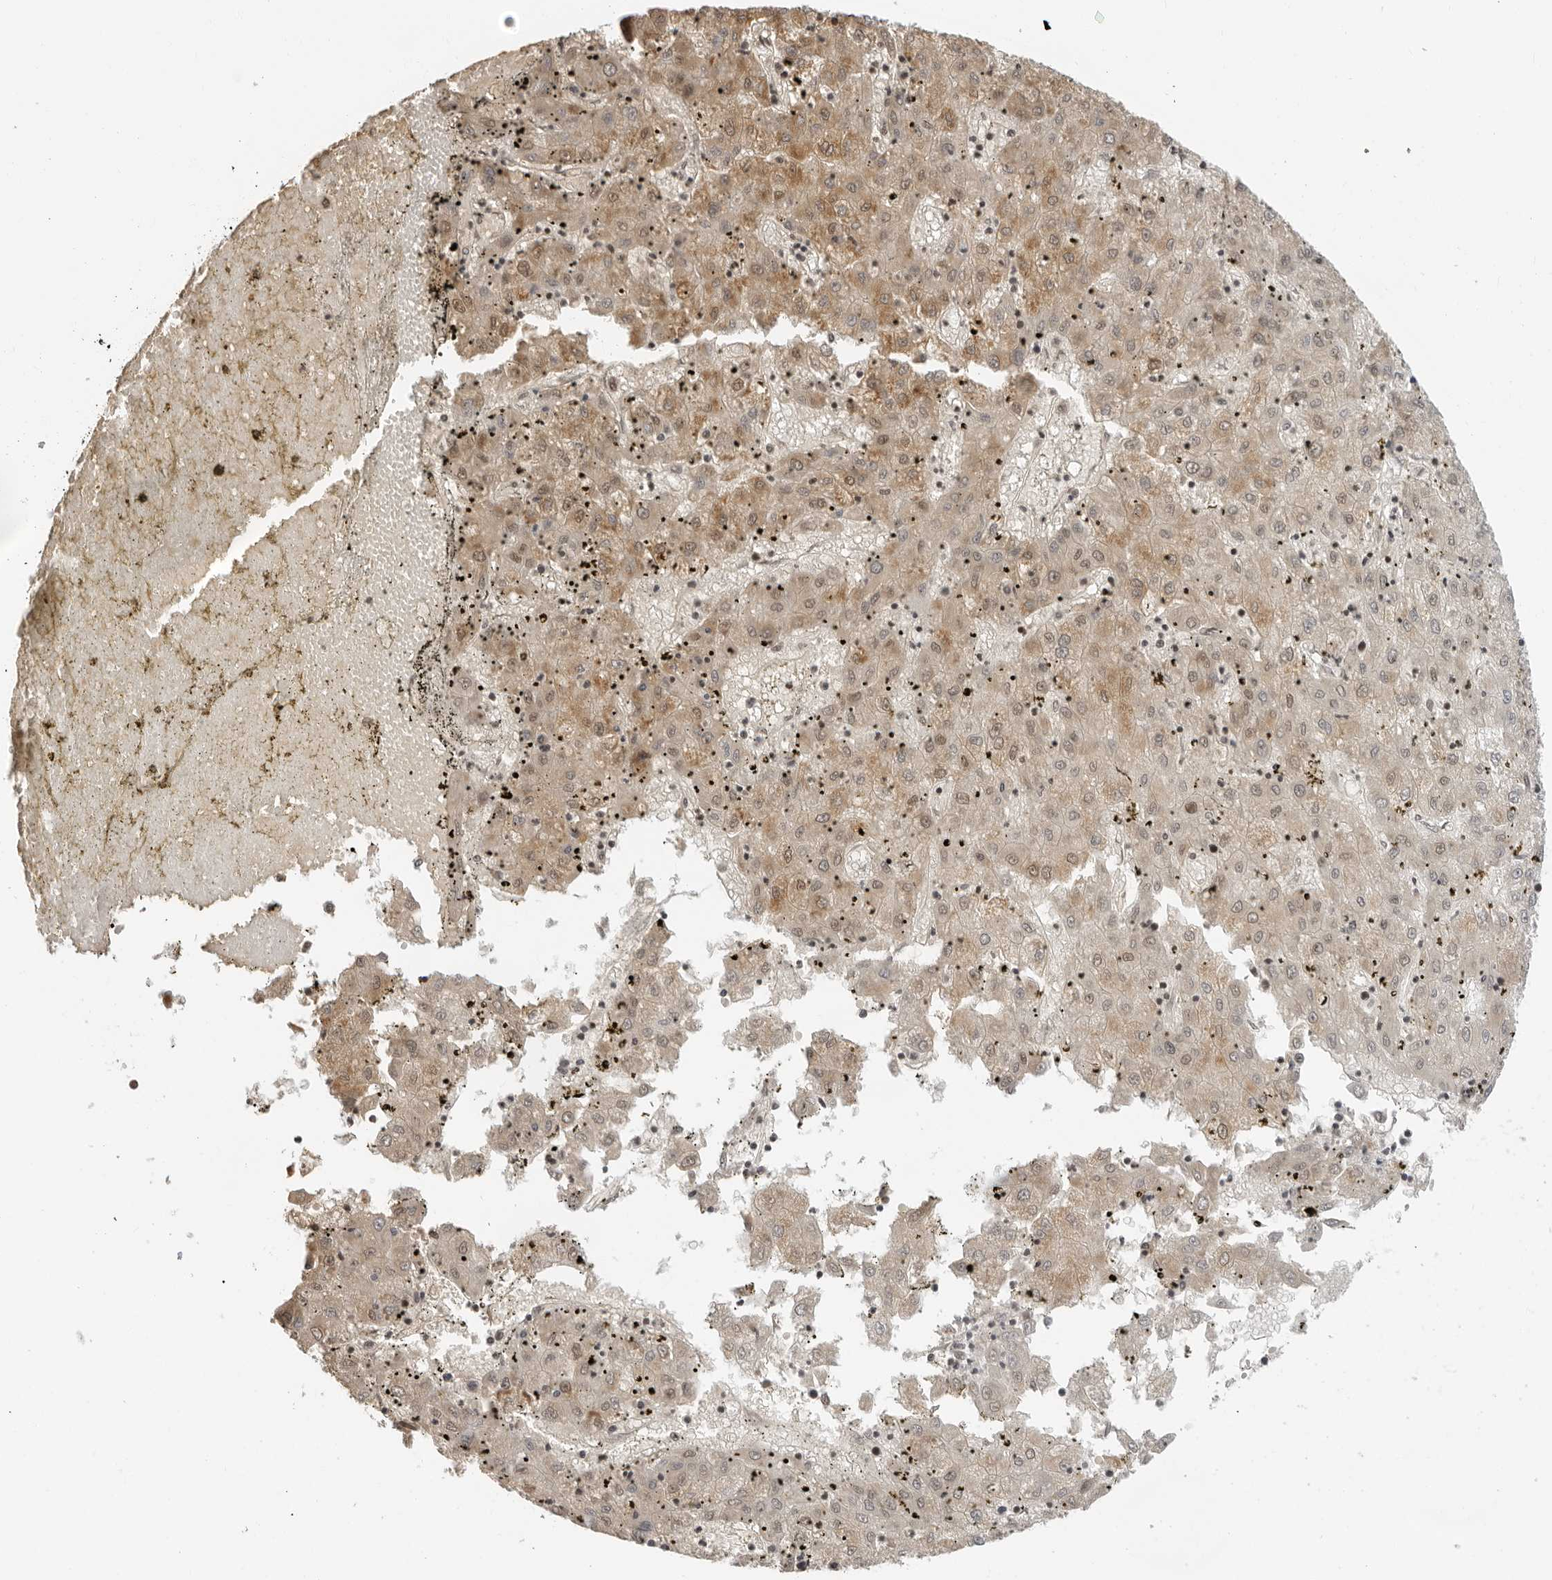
{"staining": {"intensity": "moderate", "quantity": "25%-75%", "location": "cytoplasmic/membranous,nuclear"}, "tissue": "liver cancer", "cell_type": "Tumor cells", "image_type": "cancer", "snomed": [{"axis": "morphology", "description": "Carcinoma, Hepatocellular, NOS"}, {"axis": "topography", "description": "Liver"}], "caption": "High-magnification brightfield microscopy of liver hepatocellular carcinoma stained with DAB (brown) and counterstained with hematoxylin (blue). tumor cells exhibit moderate cytoplasmic/membranous and nuclear positivity is seen in about25%-75% of cells.", "gene": "TOX4", "patient": {"sex": "male", "age": 72}}